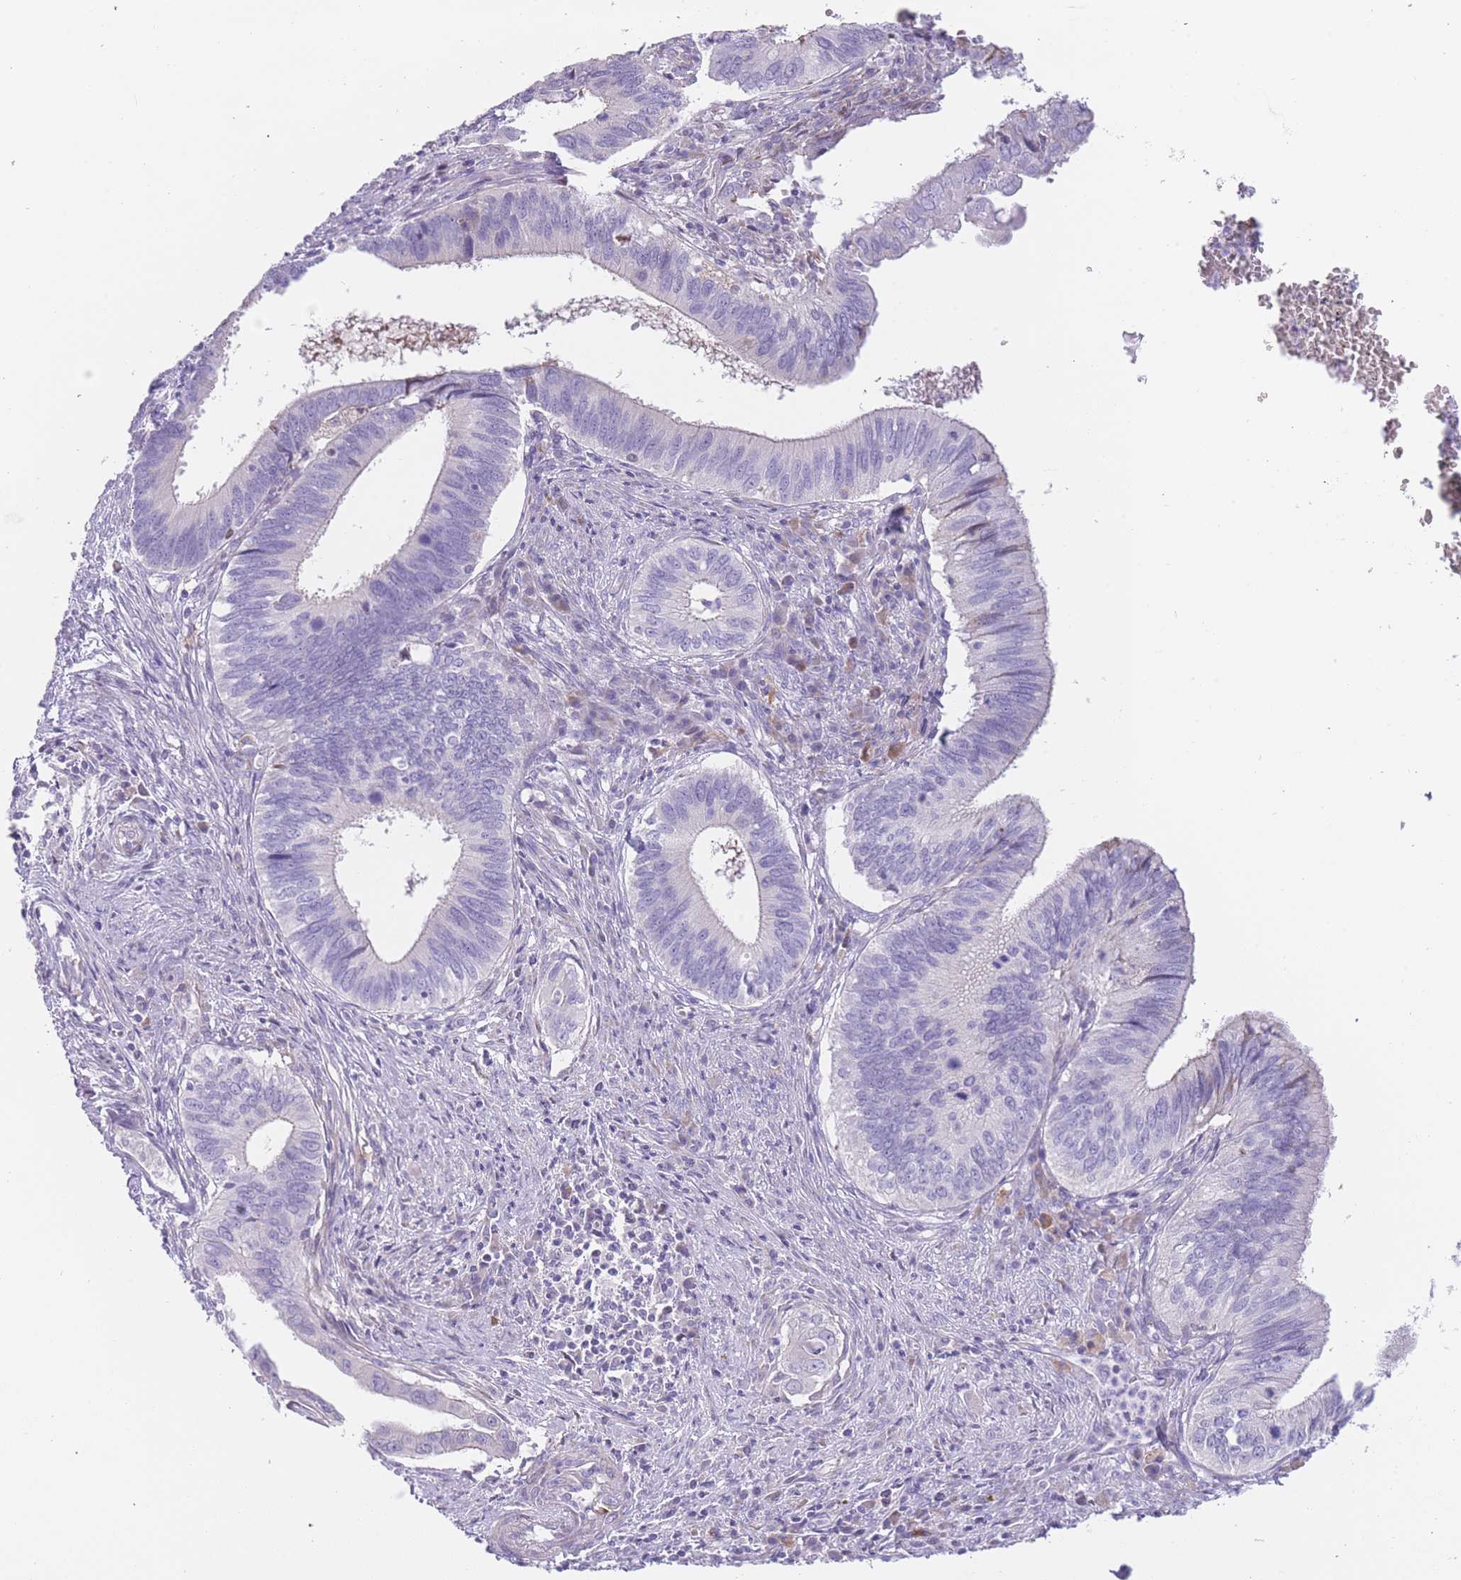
{"staining": {"intensity": "negative", "quantity": "none", "location": "none"}, "tissue": "cervical cancer", "cell_type": "Tumor cells", "image_type": "cancer", "snomed": [{"axis": "morphology", "description": "Adenocarcinoma, NOS"}, {"axis": "topography", "description": "Cervix"}], "caption": "This is an immunohistochemistry image of human adenocarcinoma (cervical). There is no expression in tumor cells.", "gene": "IMPG1", "patient": {"sex": "female", "age": 42}}